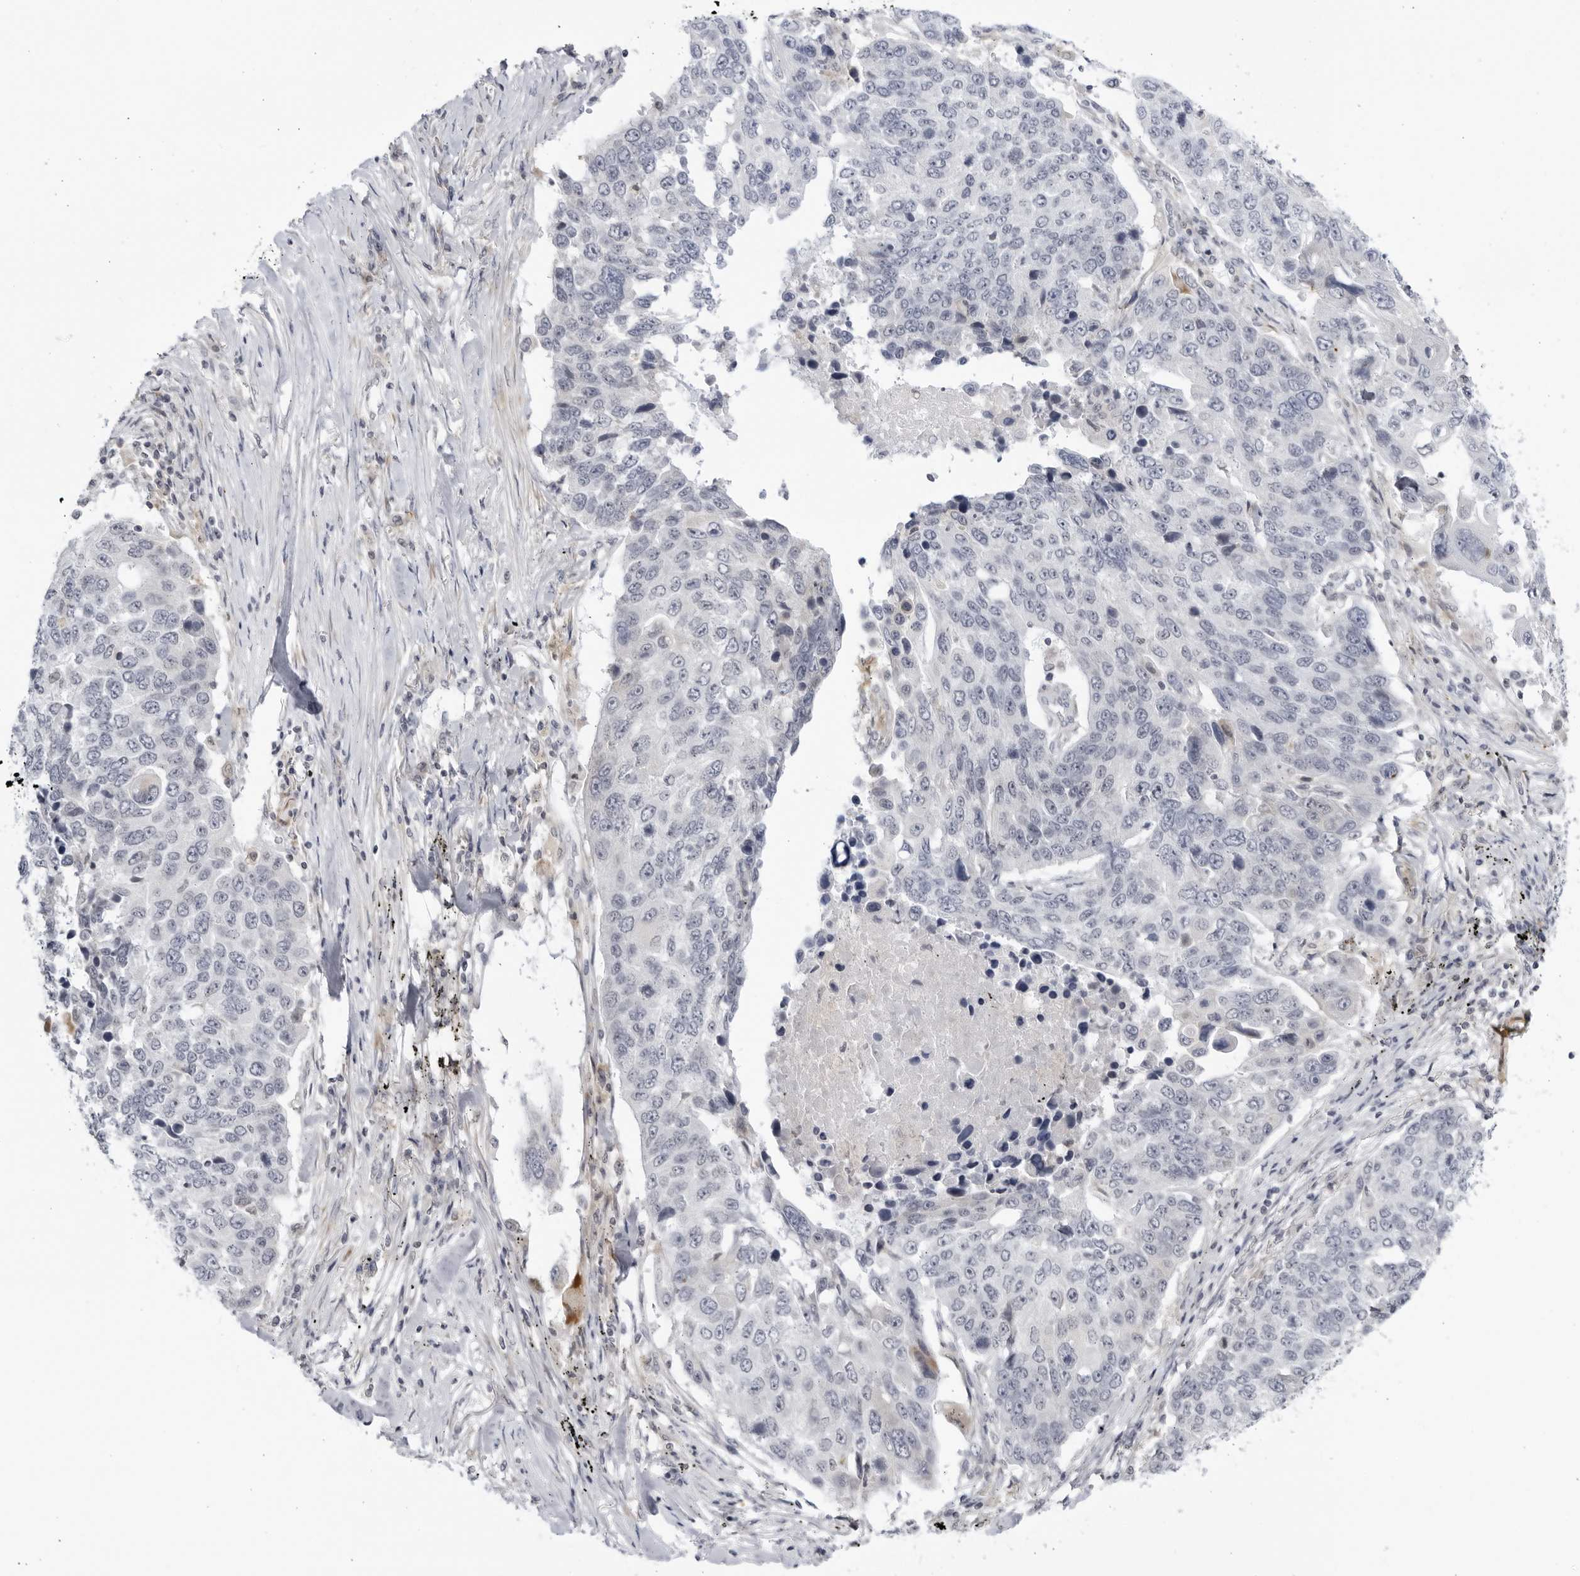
{"staining": {"intensity": "negative", "quantity": "none", "location": "none"}, "tissue": "lung cancer", "cell_type": "Tumor cells", "image_type": "cancer", "snomed": [{"axis": "morphology", "description": "Squamous cell carcinoma, NOS"}, {"axis": "topography", "description": "Lung"}], "caption": "Histopathology image shows no protein expression in tumor cells of squamous cell carcinoma (lung) tissue. Brightfield microscopy of immunohistochemistry stained with DAB (brown) and hematoxylin (blue), captured at high magnification.", "gene": "CNBD1", "patient": {"sex": "male", "age": 66}}